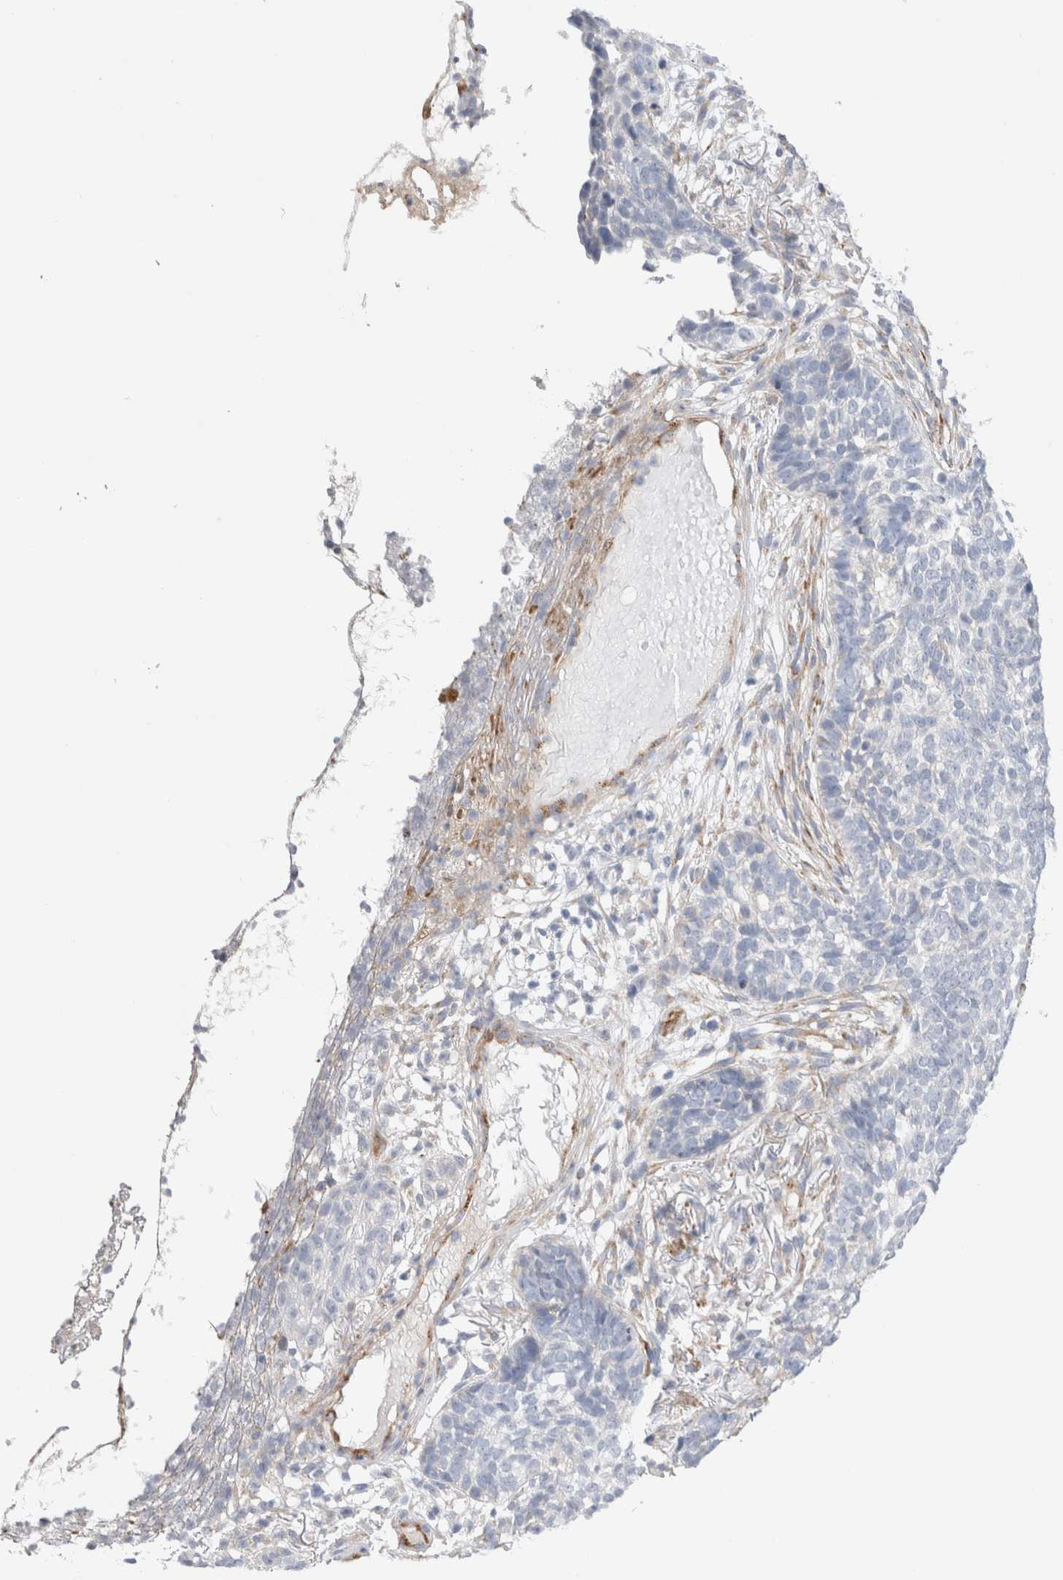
{"staining": {"intensity": "negative", "quantity": "none", "location": "none"}, "tissue": "skin cancer", "cell_type": "Tumor cells", "image_type": "cancer", "snomed": [{"axis": "morphology", "description": "Basal cell carcinoma"}, {"axis": "topography", "description": "Skin"}], "caption": "Tumor cells show no significant positivity in skin cancer.", "gene": "CNPY4", "patient": {"sex": "male", "age": 85}}